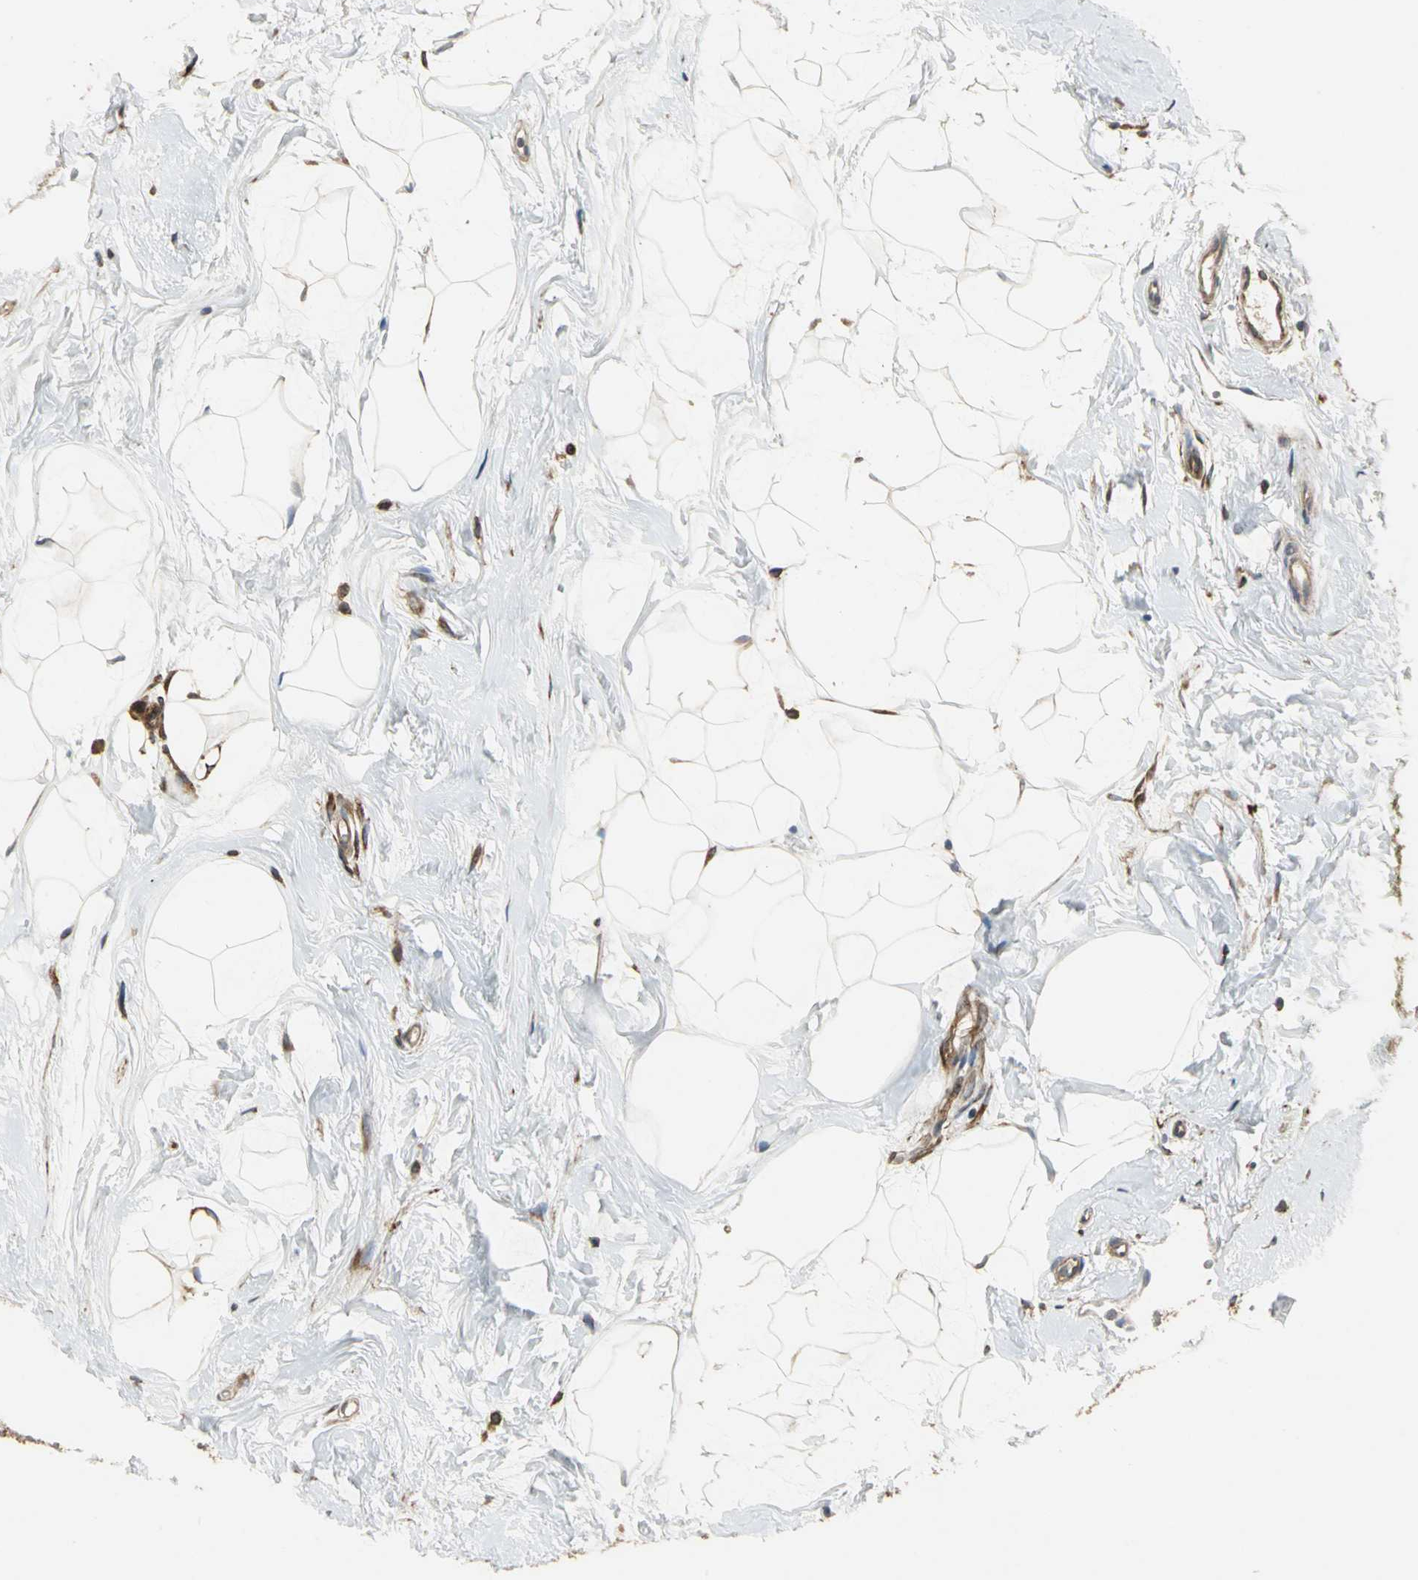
{"staining": {"intensity": "strong", "quantity": ">75%", "location": "cytoplasmic/membranous"}, "tissue": "breast cancer", "cell_type": "Tumor cells", "image_type": "cancer", "snomed": [{"axis": "morphology", "description": "Lobular carcinoma, in situ"}, {"axis": "morphology", "description": "Lobular carcinoma"}, {"axis": "topography", "description": "Breast"}], "caption": "Human breast lobular carcinoma in situ stained with a brown dye reveals strong cytoplasmic/membranous positive positivity in approximately >75% of tumor cells.", "gene": "SYVN1", "patient": {"sex": "female", "age": 41}}